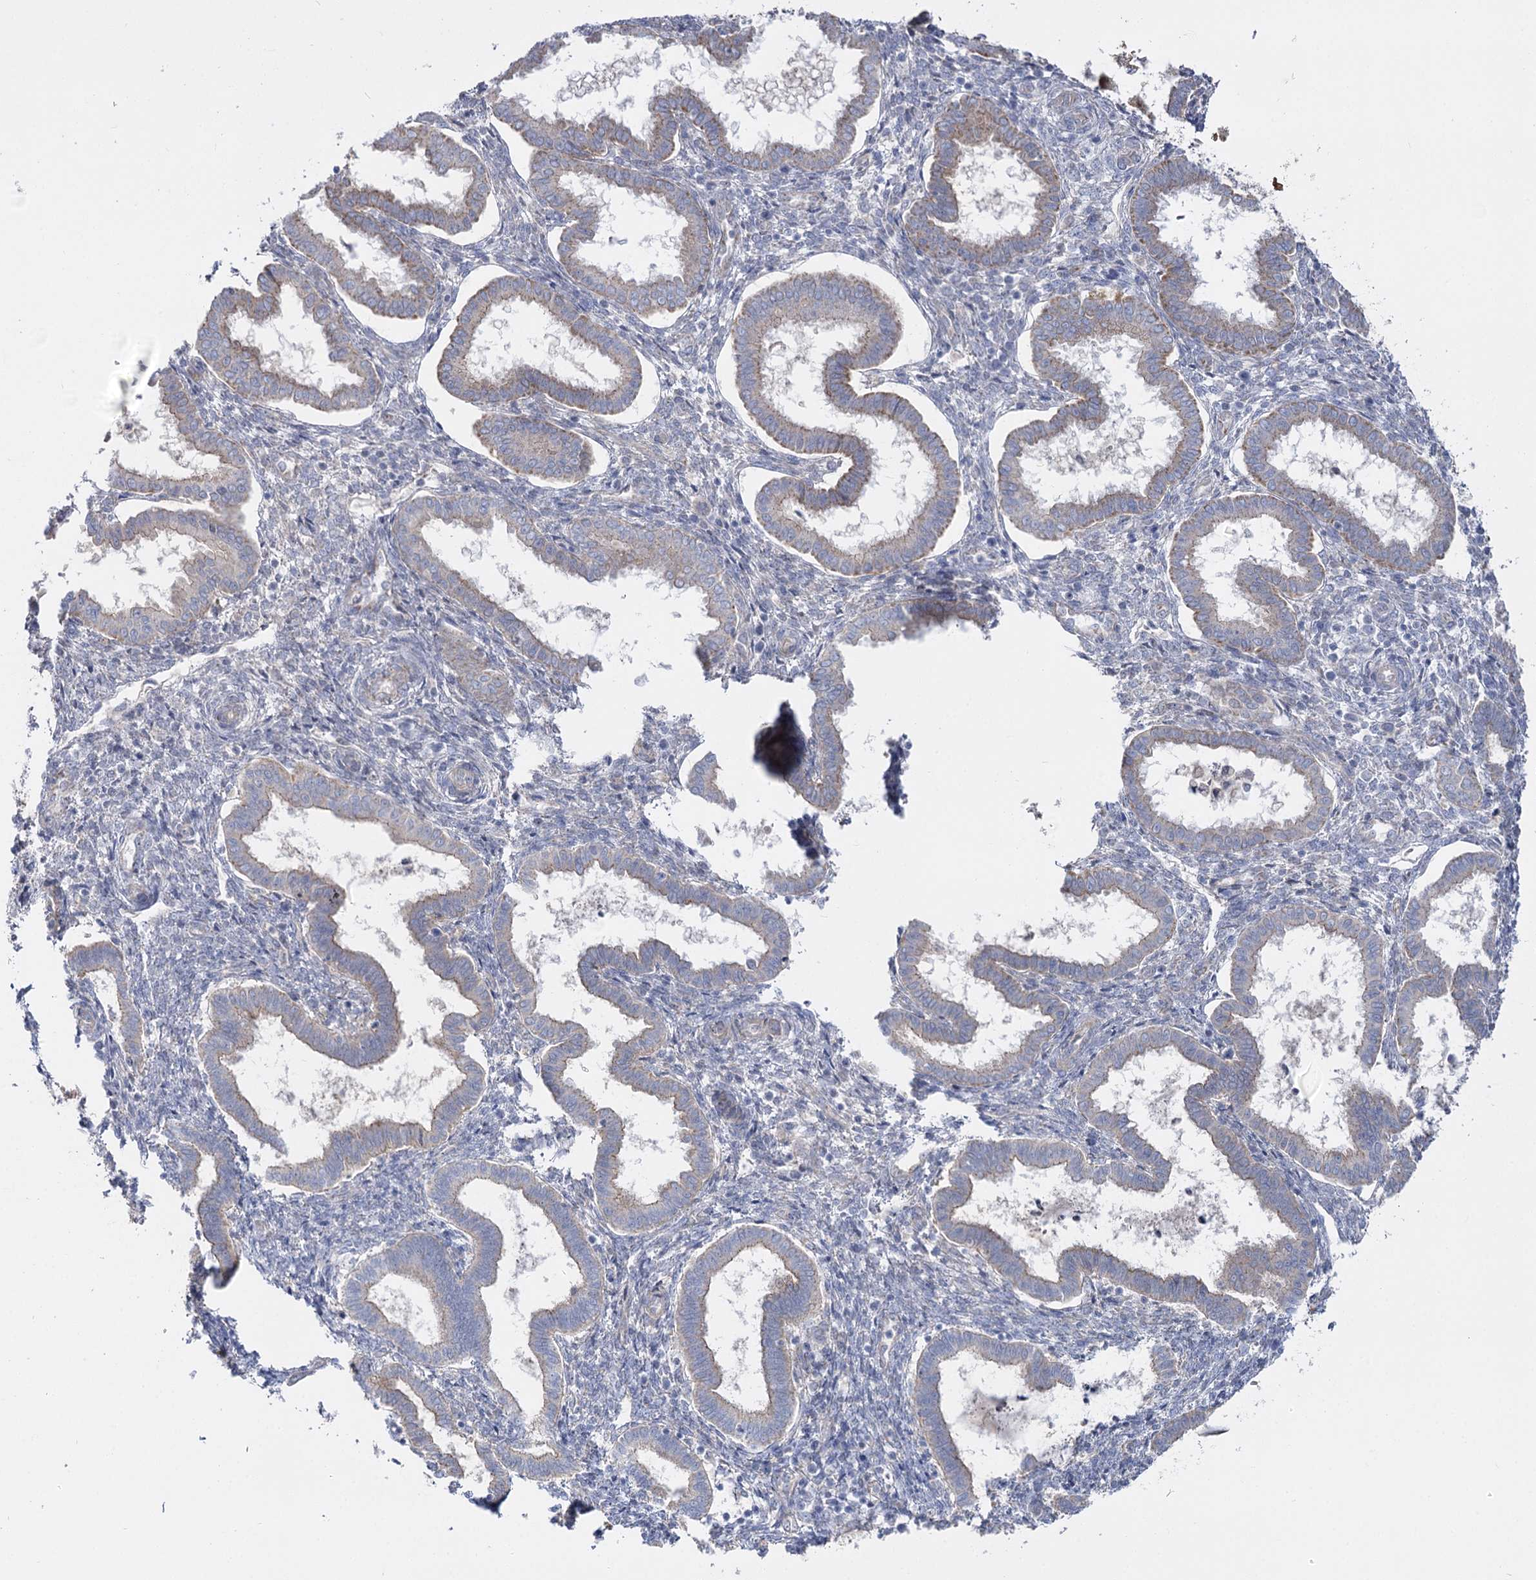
{"staining": {"intensity": "negative", "quantity": "none", "location": "none"}, "tissue": "endometrium", "cell_type": "Cells in endometrial stroma", "image_type": "normal", "snomed": [{"axis": "morphology", "description": "Normal tissue, NOS"}, {"axis": "topography", "description": "Endometrium"}], "caption": "Micrograph shows no significant protein staining in cells in endometrial stroma of normal endometrium.", "gene": "SUOX", "patient": {"sex": "female", "age": 24}}